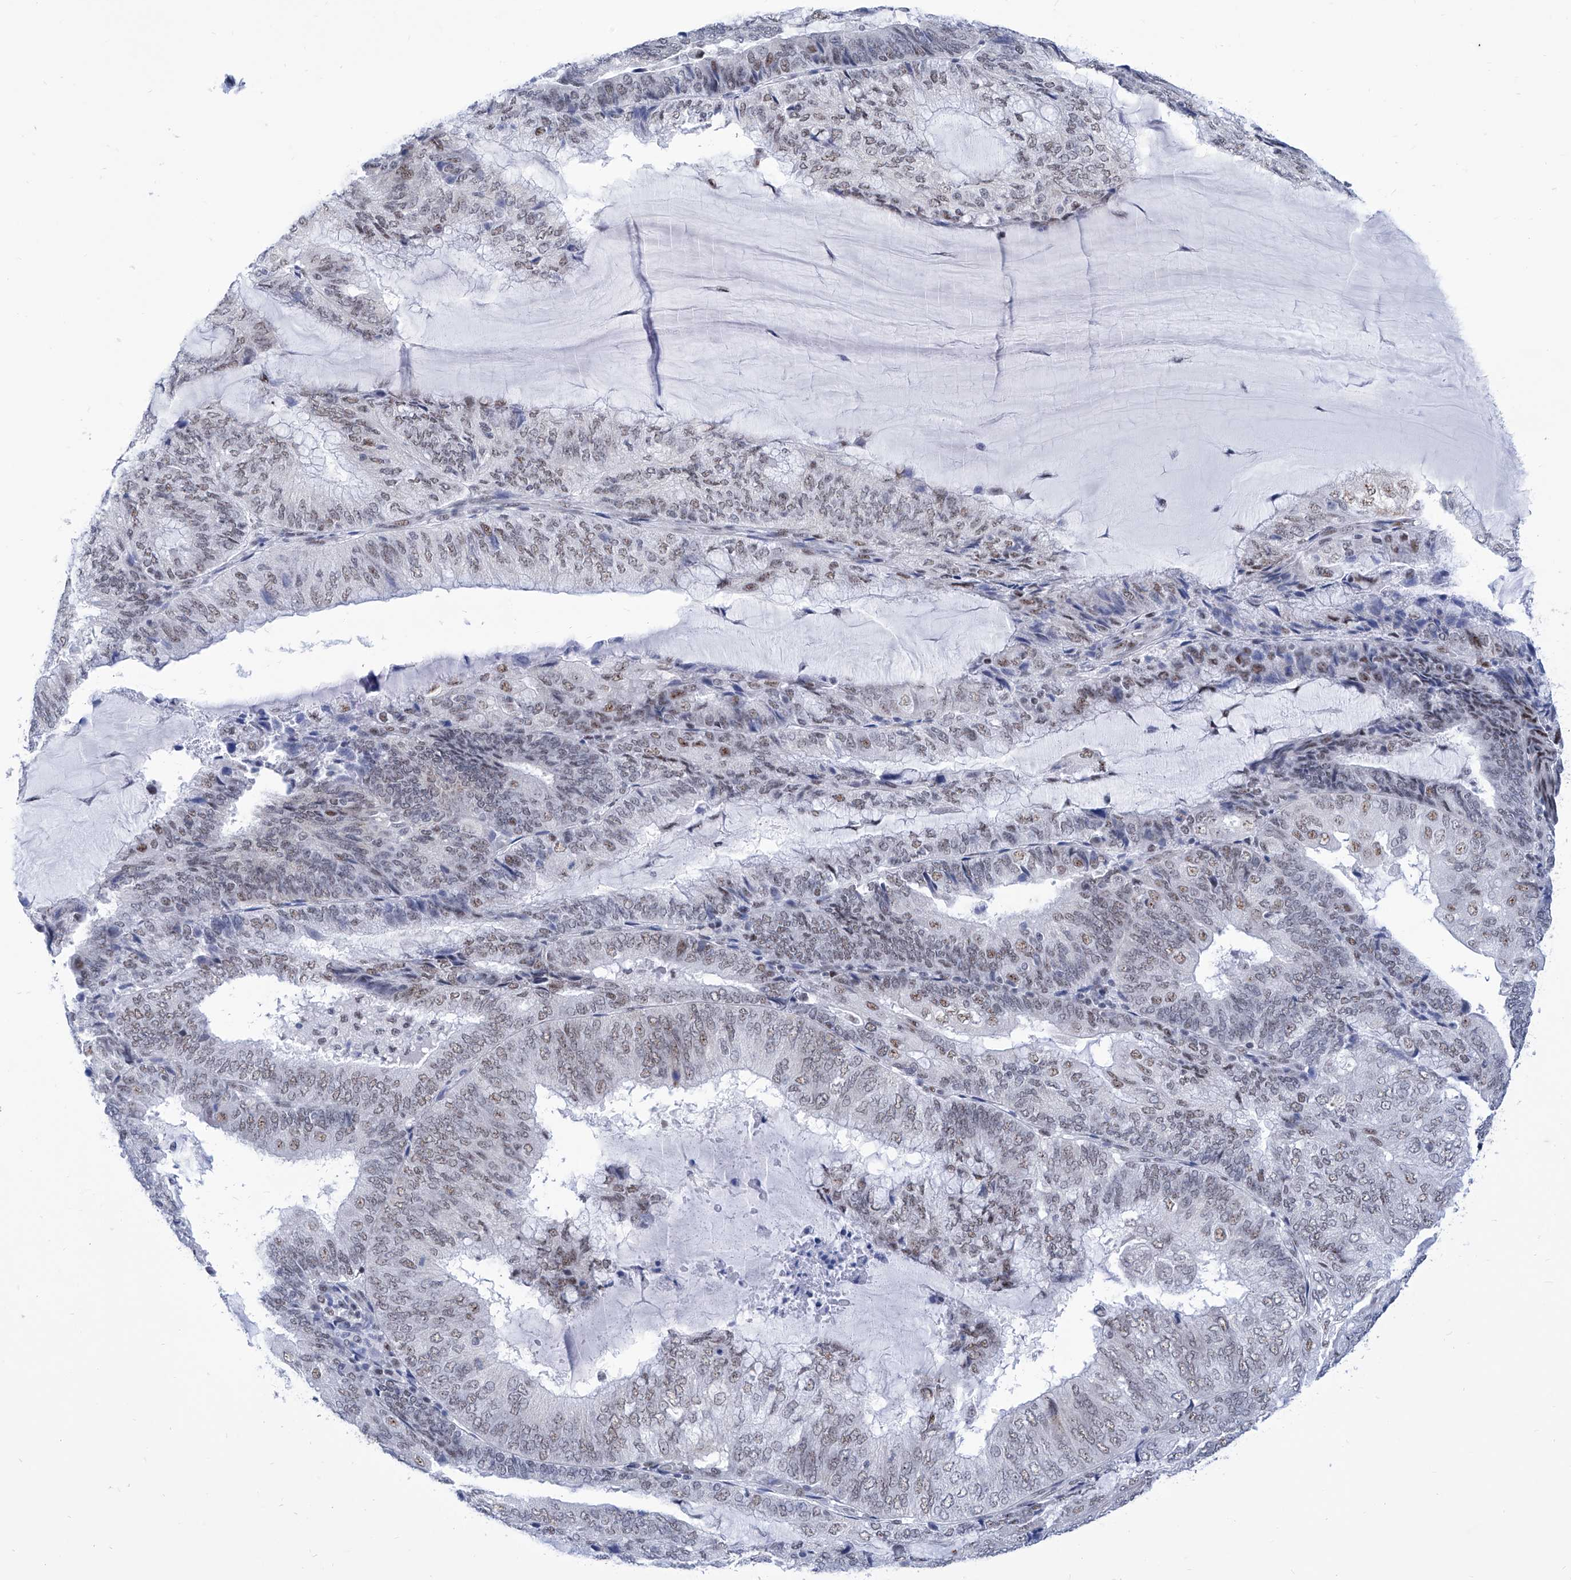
{"staining": {"intensity": "weak", "quantity": "25%-75%", "location": "nuclear"}, "tissue": "endometrial cancer", "cell_type": "Tumor cells", "image_type": "cancer", "snomed": [{"axis": "morphology", "description": "Adenocarcinoma, NOS"}, {"axis": "topography", "description": "Endometrium"}], "caption": "Adenocarcinoma (endometrial) stained with immunohistochemistry (IHC) exhibits weak nuclear expression in about 25%-75% of tumor cells.", "gene": "SART1", "patient": {"sex": "female", "age": 81}}